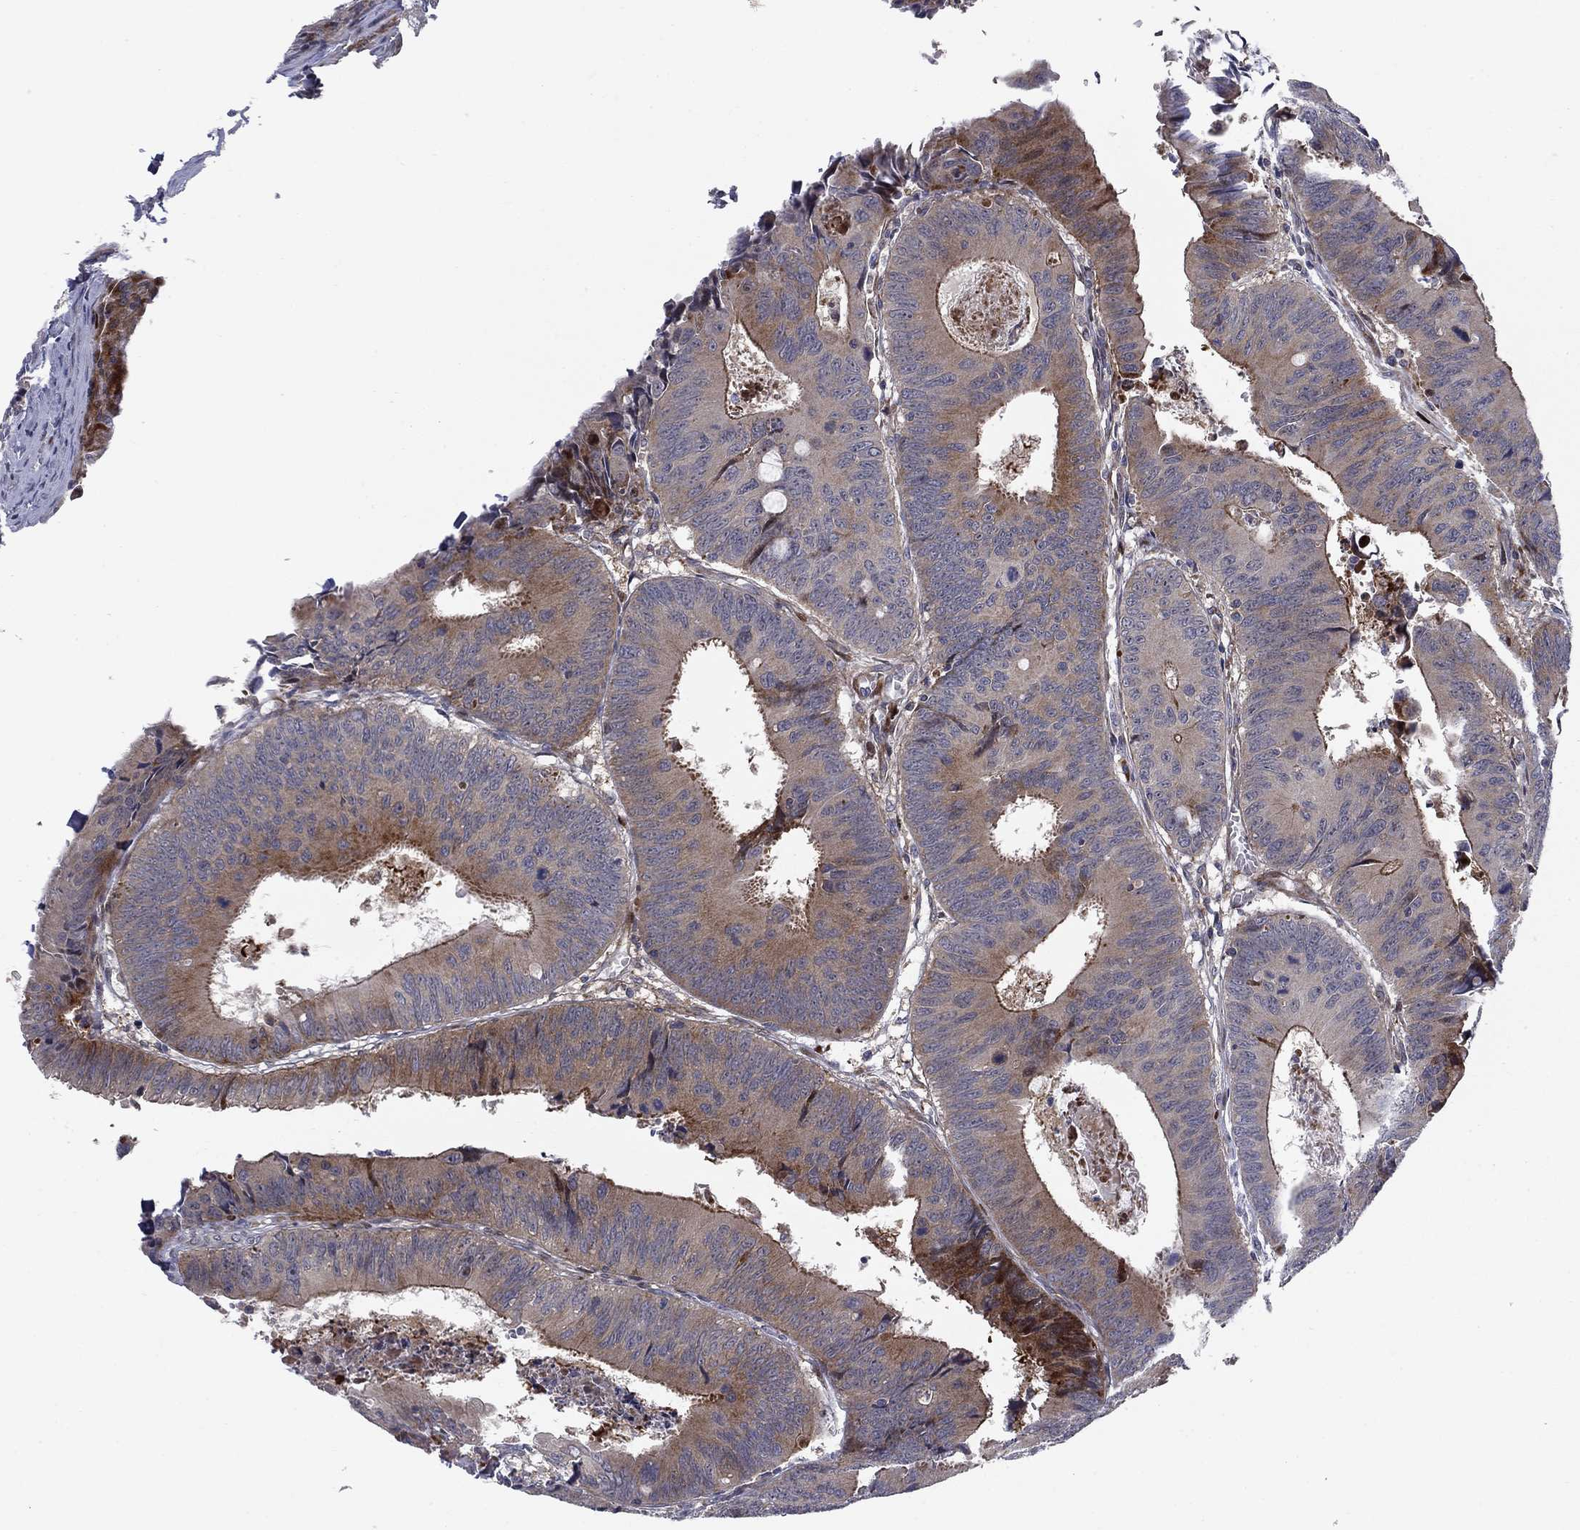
{"staining": {"intensity": "moderate", "quantity": "<25%", "location": "cytoplasmic/membranous"}, "tissue": "colorectal cancer", "cell_type": "Tumor cells", "image_type": "cancer", "snomed": [{"axis": "morphology", "description": "Adenocarcinoma, NOS"}, {"axis": "topography", "description": "Rectum"}], "caption": "Immunohistochemical staining of colorectal cancer (adenocarcinoma) demonstrates moderate cytoplasmic/membranous protein expression in approximately <25% of tumor cells. (DAB IHC, brown staining for protein, blue staining for nuclei).", "gene": "MIOS", "patient": {"sex": "male", "age": 67}}